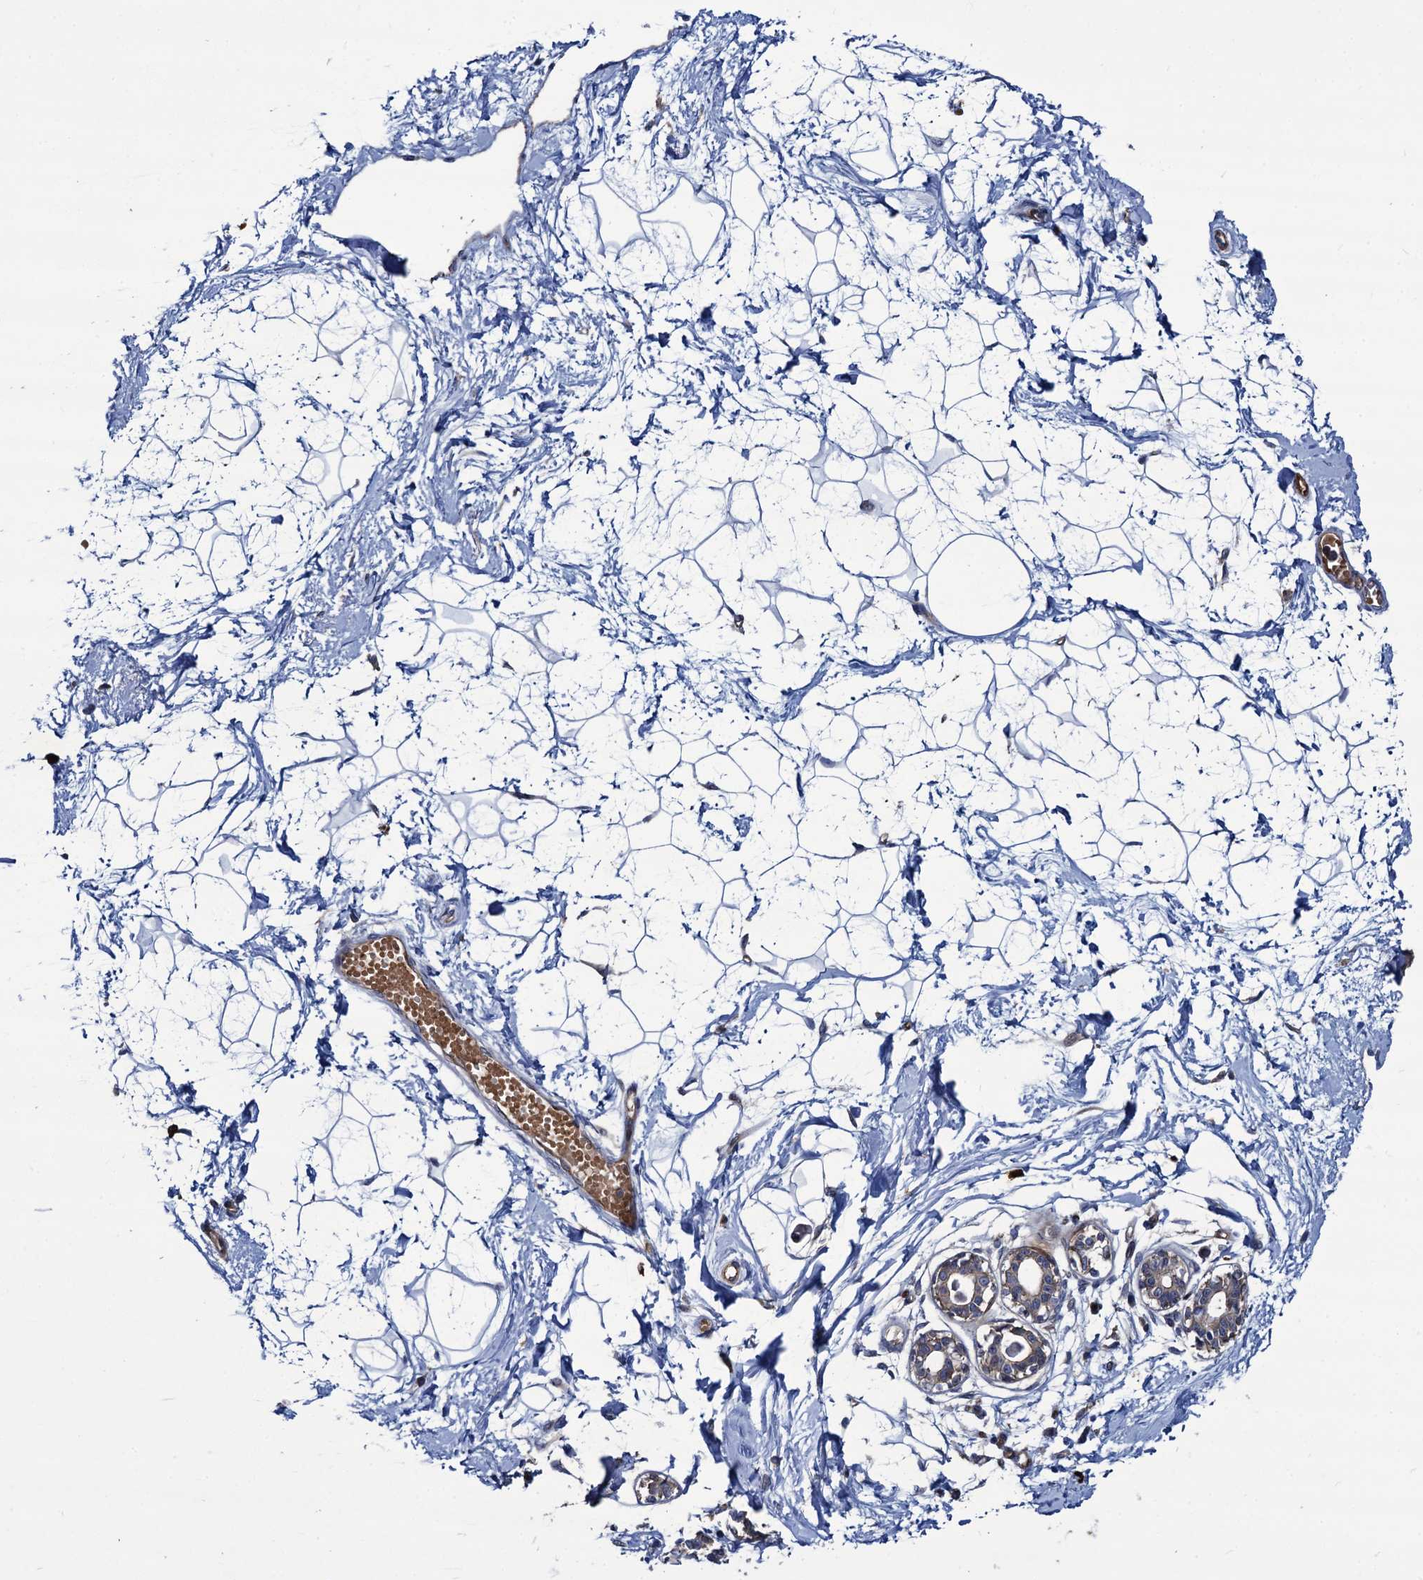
{"staining": {"intensity": "negative", "quantity": "none", "location": "none"}, "tissue": "breast", "cell_type": "Adipocytes", "image_type": "normal", "snomed": [{"axis": "morphology", "description": "Normal tissue, NOS"}, {"axis": "topography", "description": "Breast"}], "caption": "DAB (3,3'-diaminobenzidine) immunohistochemical staining of unremarkable human breast shows no significant staining in adipocytes. (DAB (3,3'-diaminobenzidine) IHC, high magnification).", "gene": "KXD1", "patient": {"sex": "female", "age": 45}}